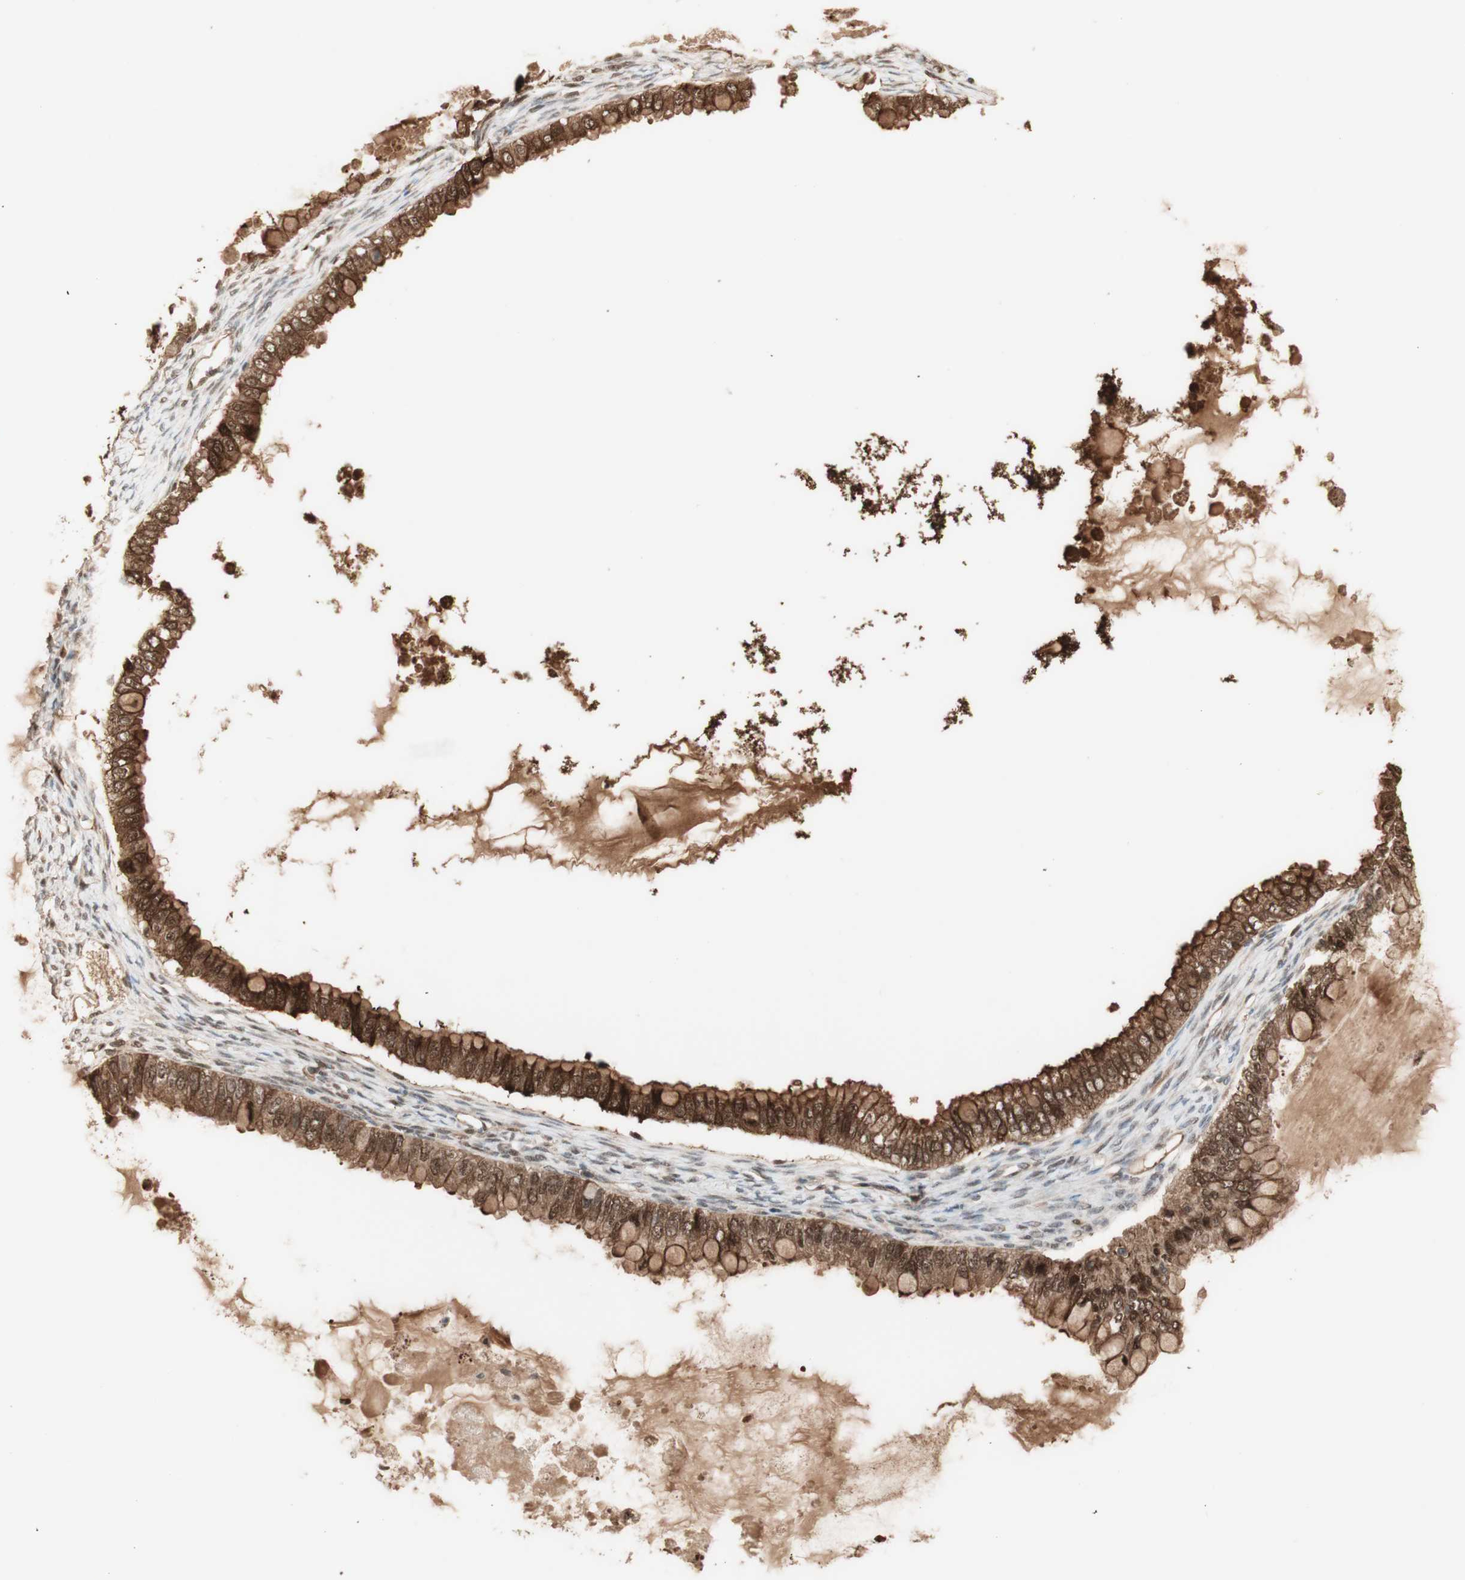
{"staining": {"intensity": "strong", "quantity": ">75%", "location": "cytoplasmic/membranous,nuclear"}, "tissue": "ovarian cancer", "cell_type": "Tumor cells", "image_type": "cancer", "snomed": [{"axis": "morphology", "description": "Cystadenocarcinoma, mucinous, NOS"}, {"axis": "topography", "description": "Ovary"}], "caption": "Ovarian cancer (mucinous cystadenocarcinoma) tissue exhibits strong cytoplasmic/membranous and nuclear staining in about >75% of tumor cells, visualized by immunohistochemistry. Using DAB (brown) and hematoxylin (blue) stains, captured at high magnification using brightfield microscopy.", "gene": "YWHAB", "patient": {"sex": "female", "age": 80}}